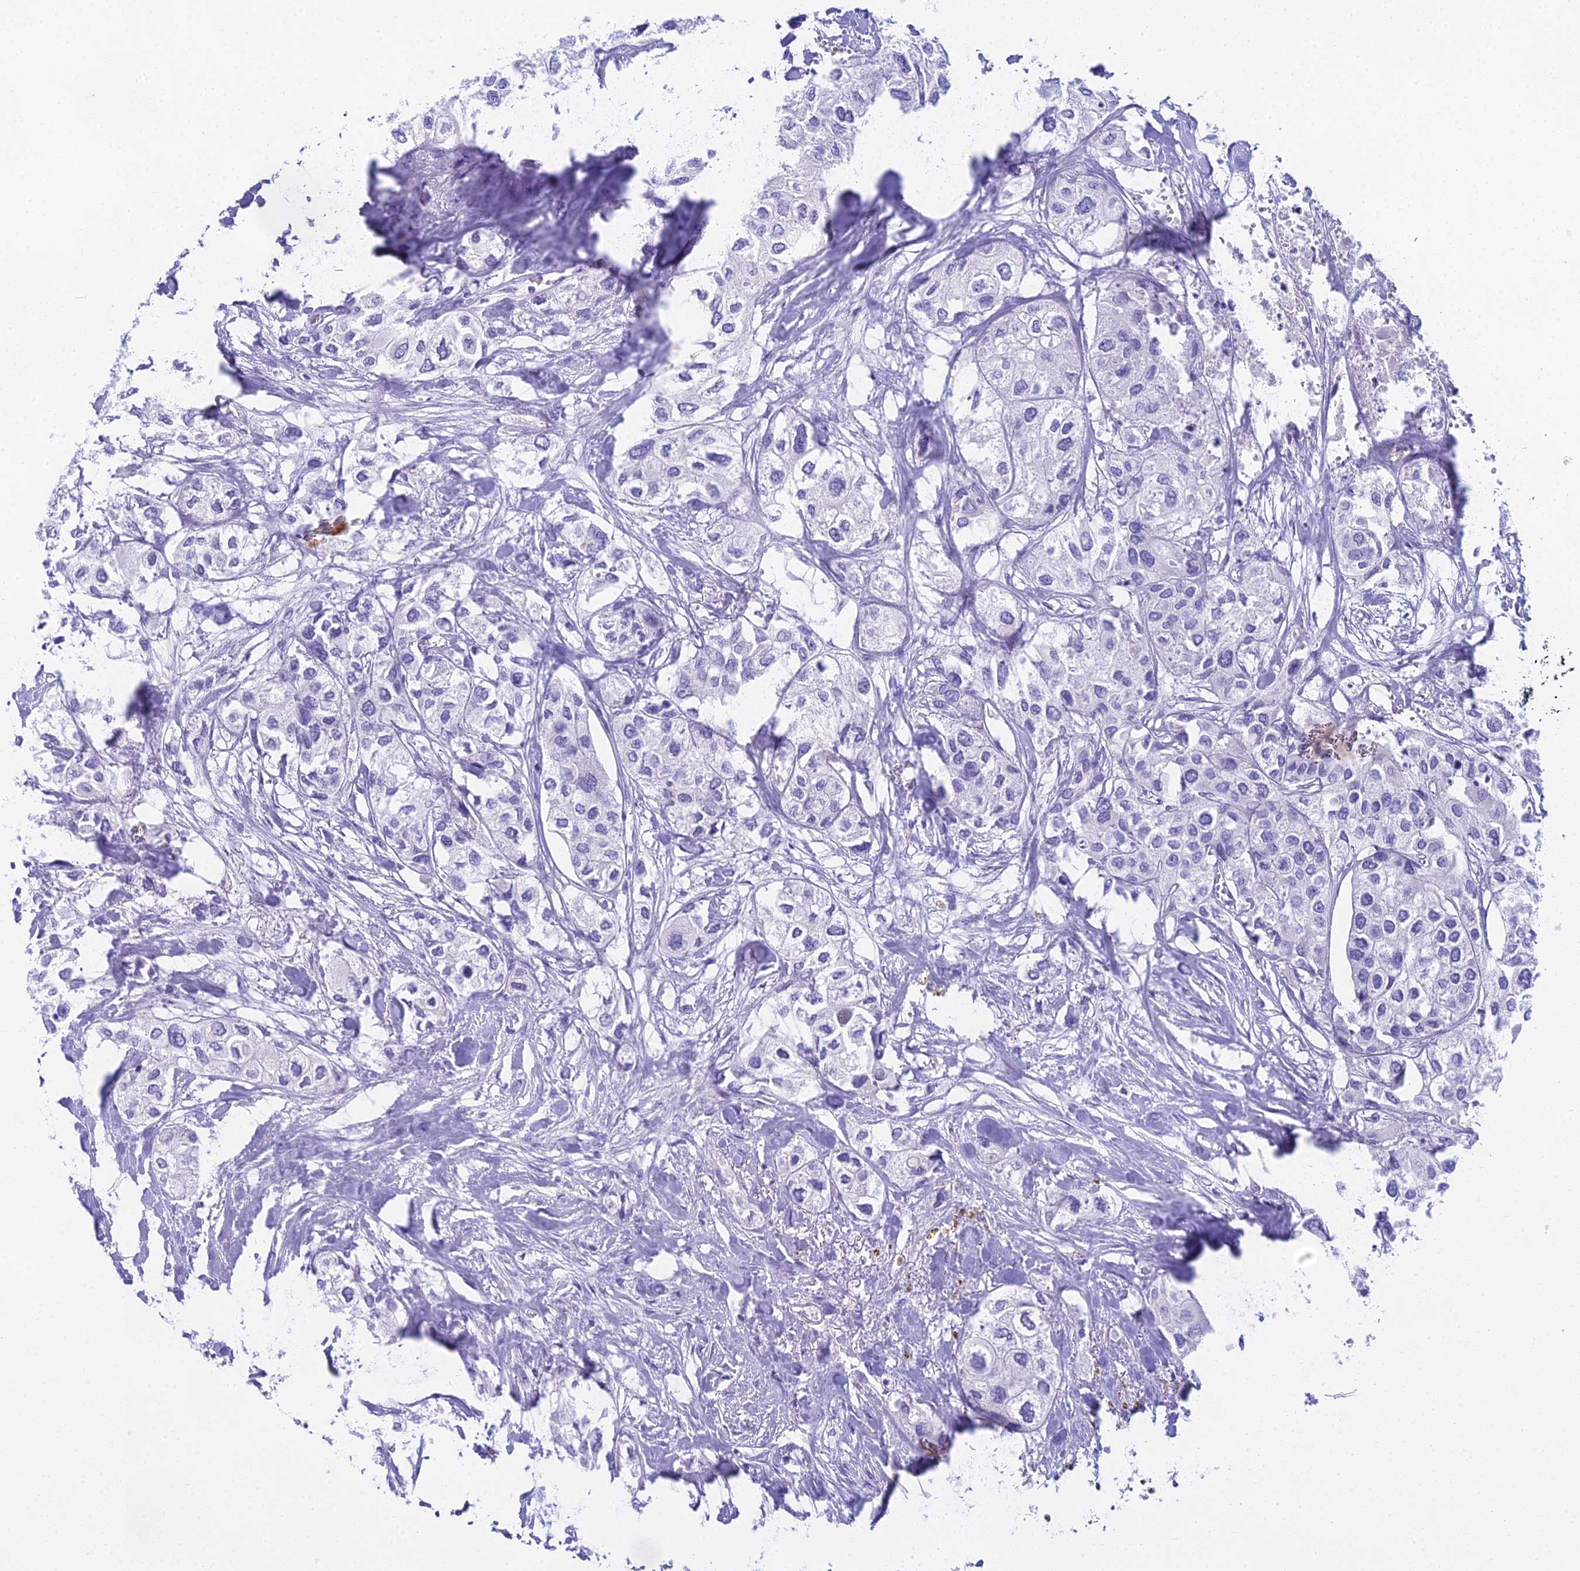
{"staining": {"intensity": "negative", "quantity": "none", "location": "none"}, "tissue": "urothelial cancer", "cell_type": "Tumor cells", "image_type": "cancer", "snomed": [{"axis": "morphology", "description": "Urothelial carcinoma, High grade"}, {"axis": "topography", "description": "Urinary bladder"}], "caption": "This image is of urothelial carcinoma (high-grade) stained with immunohistochemistry to label a protein in brown with the nuclei are counter-stained blue. There is no staining in tumor cells.", "gene": "UNC80", "patient": {"sex": "male", "age": 64}}